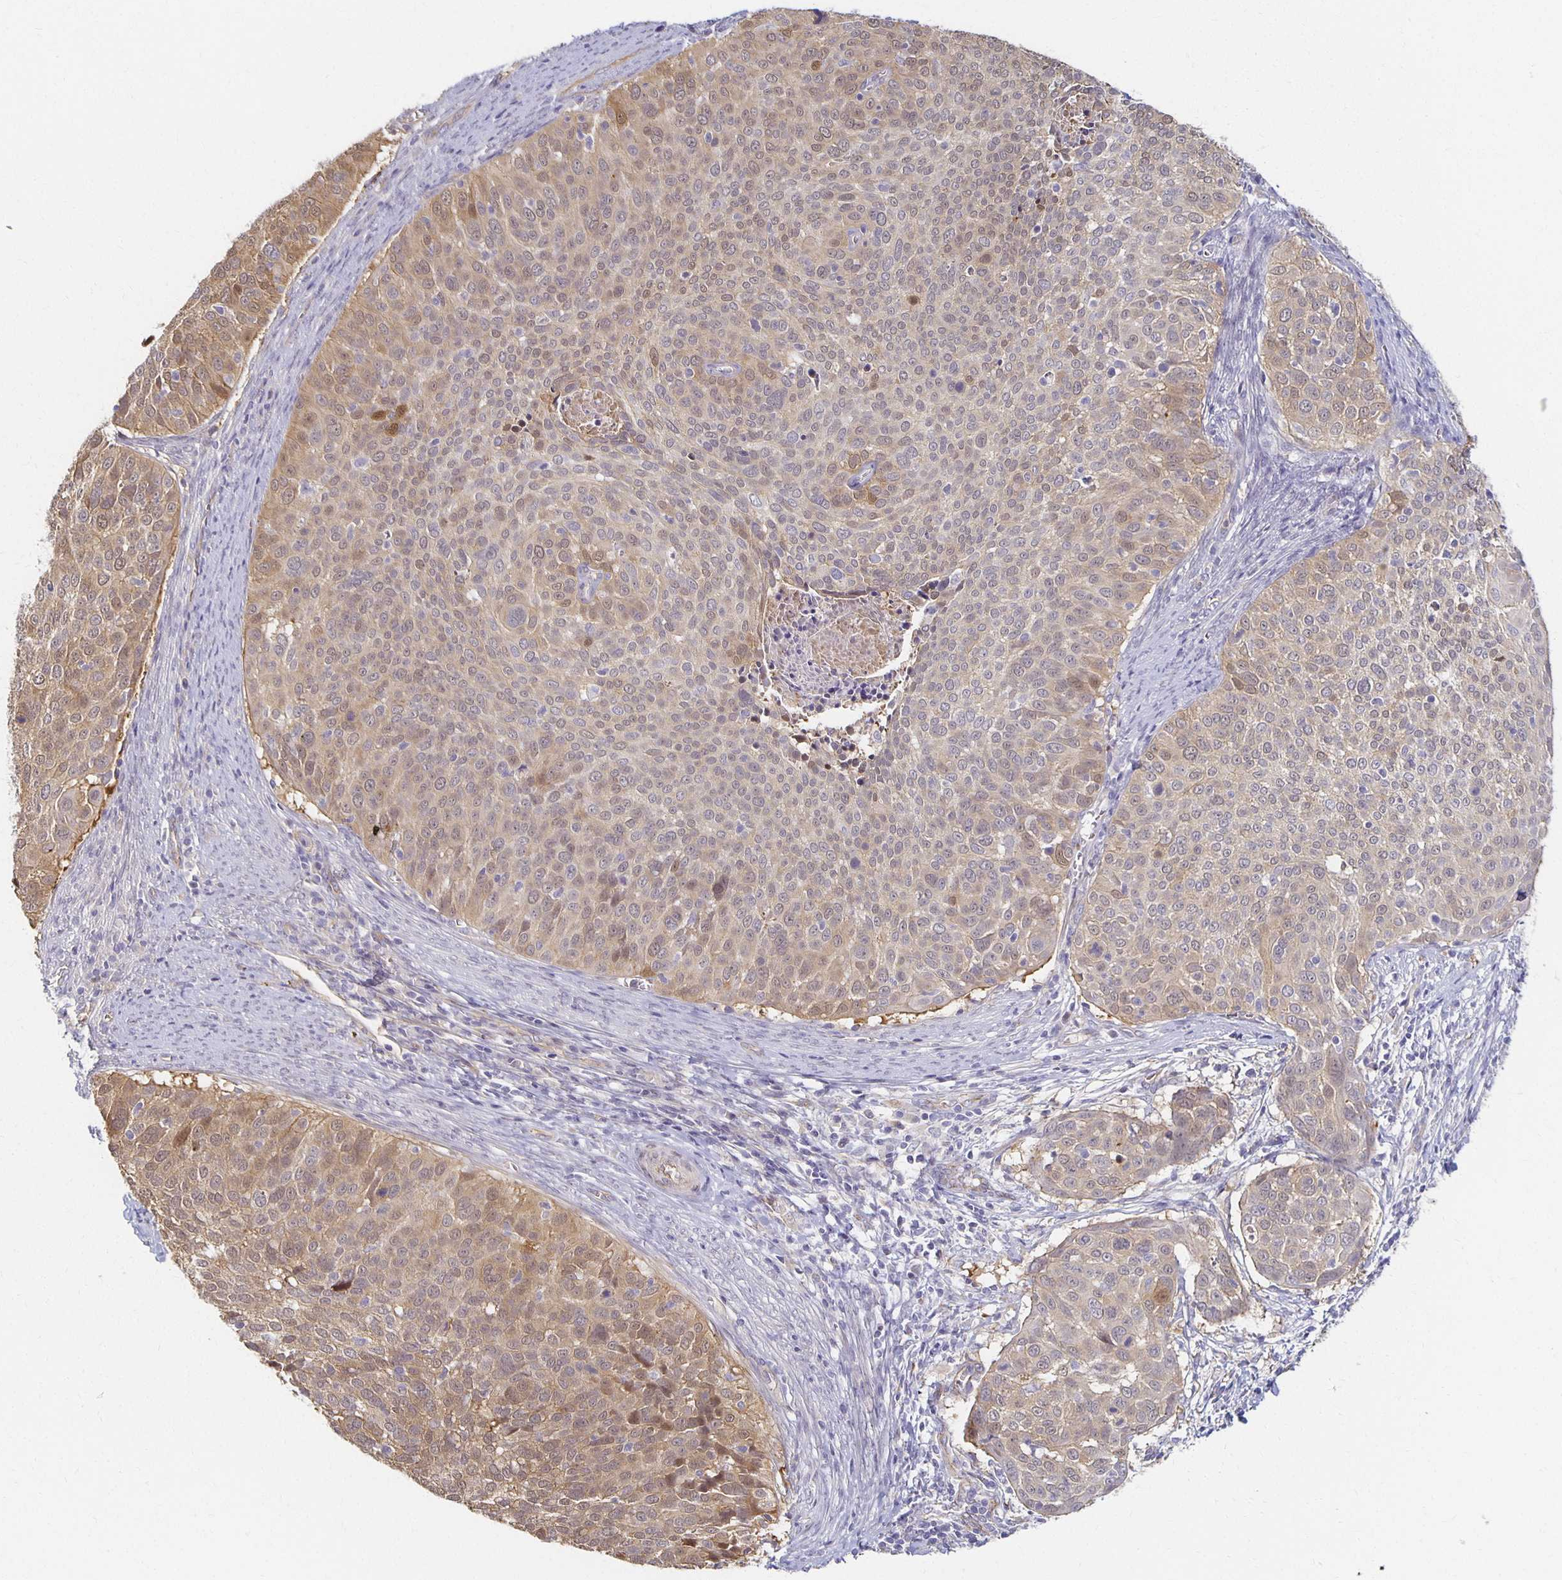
{"staining": {"intensity": "moderate", "quantity": "25%-75%", "location": "cytoplasmic/membranous,nuclear"}, "tissue": "cervical cancer", "cell_type": "Tumor cells", "image_type": "cancer", "snomed": [{"axis": "morphology", "description": "Squamous cell carcinoma, NOS"}, {"axis": "topography", "description": "Cervix"}], "caption": "An immunohistochemistry image of tumor tissue is shown. Protein staining in brown shows moderate cytoplasmic/membranous and nuclear positivity in cervical squamous cell carcinoma within tumor cells.", "gene": "SORL1", "patient": {"sex": "female", "age": 39}}